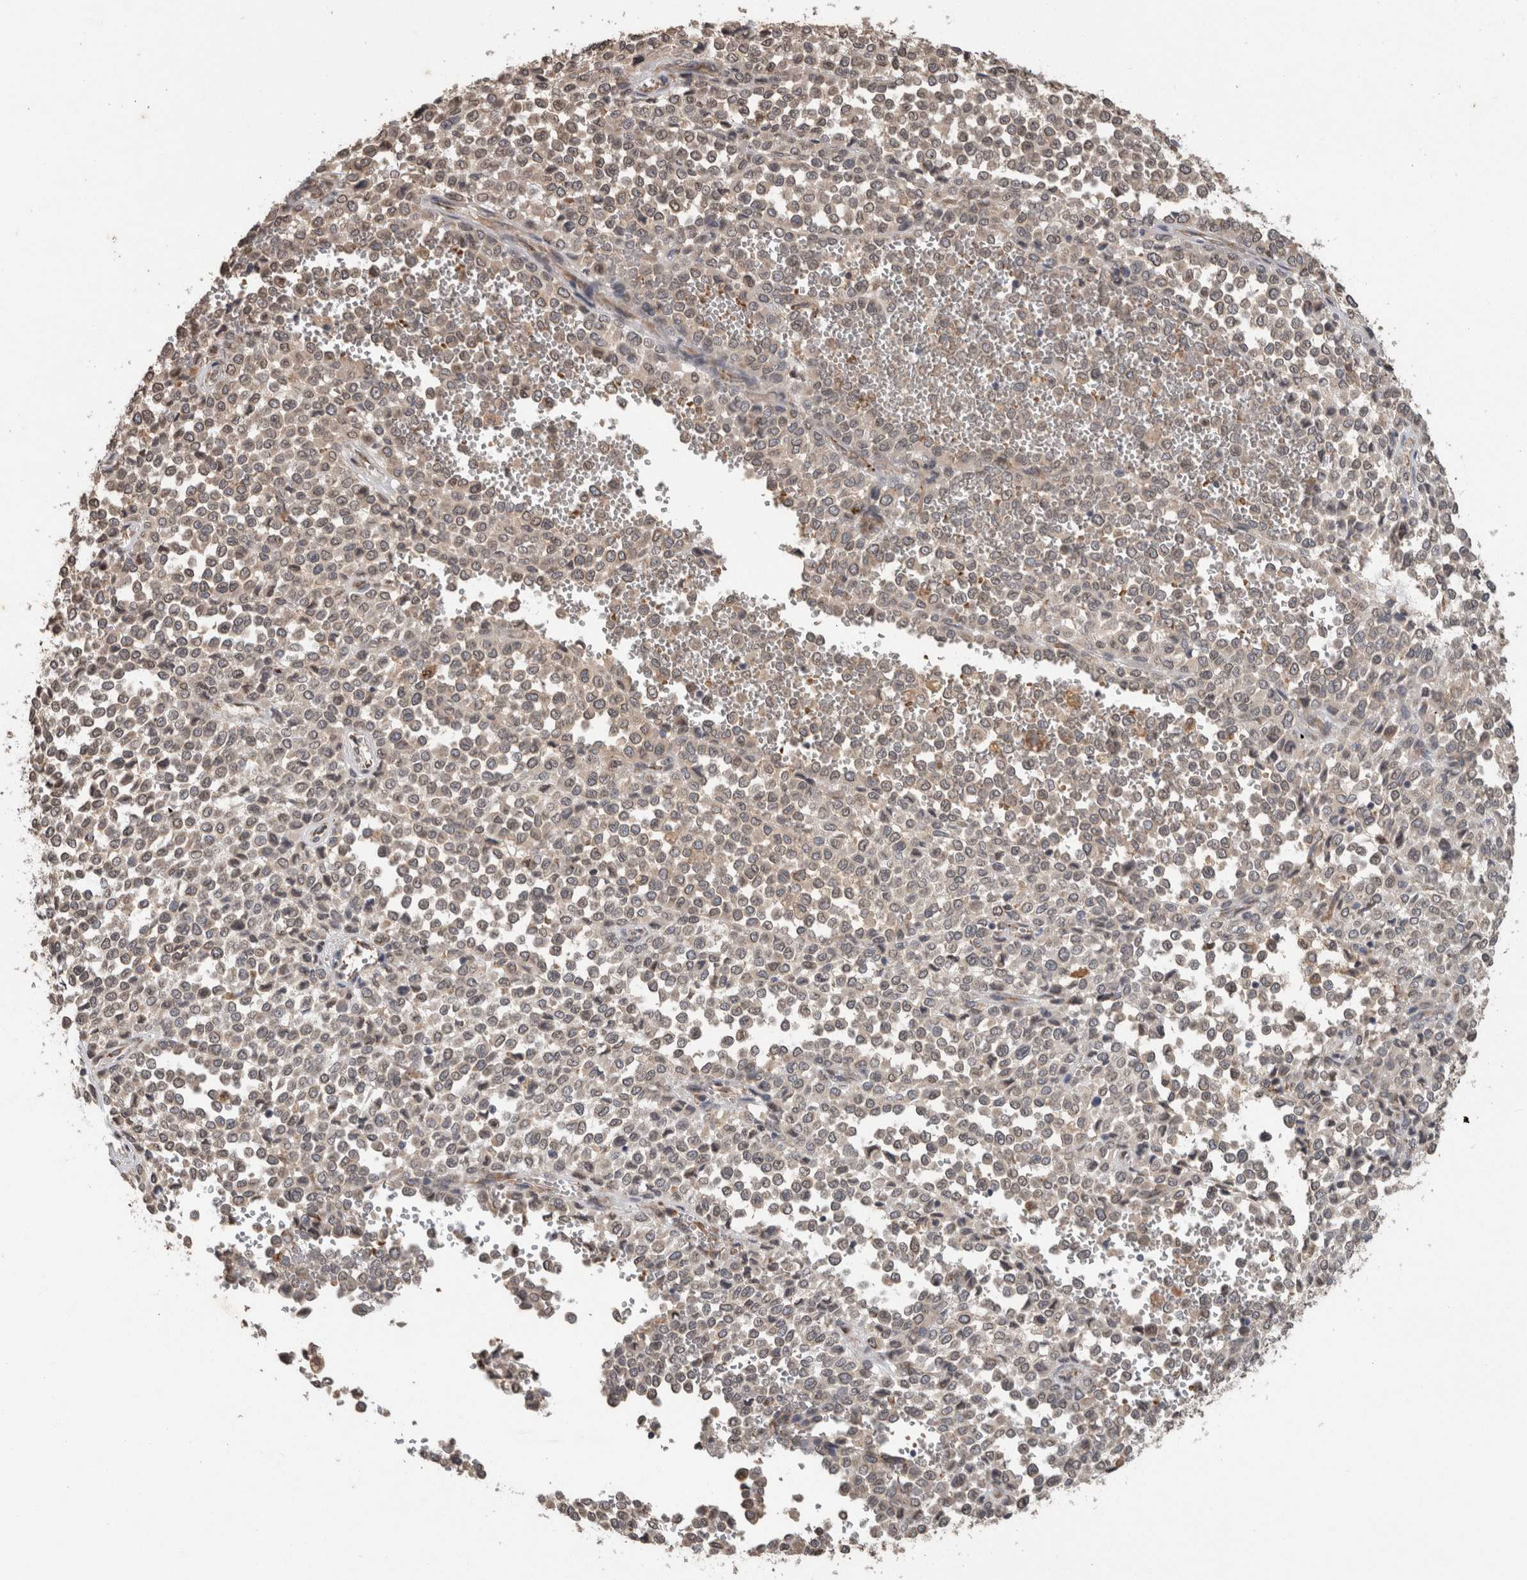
{"staining": {"intensity": "weak", "quantity": ">75%", "location": "cytoplasmic/membranous,nuclear"}, "tissue": "melanoma", "cell_type": "Tumor cells", "image_type": "cancer", "snomed": [{"axis": "morphology", "description": "Malignant melanoma, Metastatic site"}, {"axis": "topography", "description": "Pancreas"}], "caption": "Immunohistochemical staining of human melanoma exhibits low levels of weak cytoplasmic/membranous and nuclear expression in about >75% of tumor cells. The staining was performed using DAB (3,3'-diaminobenzidine), with brown indicating positive protein expression. Nuclei are stained blue with hematoxylin.", "gene": "ADGRL3", "patient": {"sex": "female", "age": 30}}